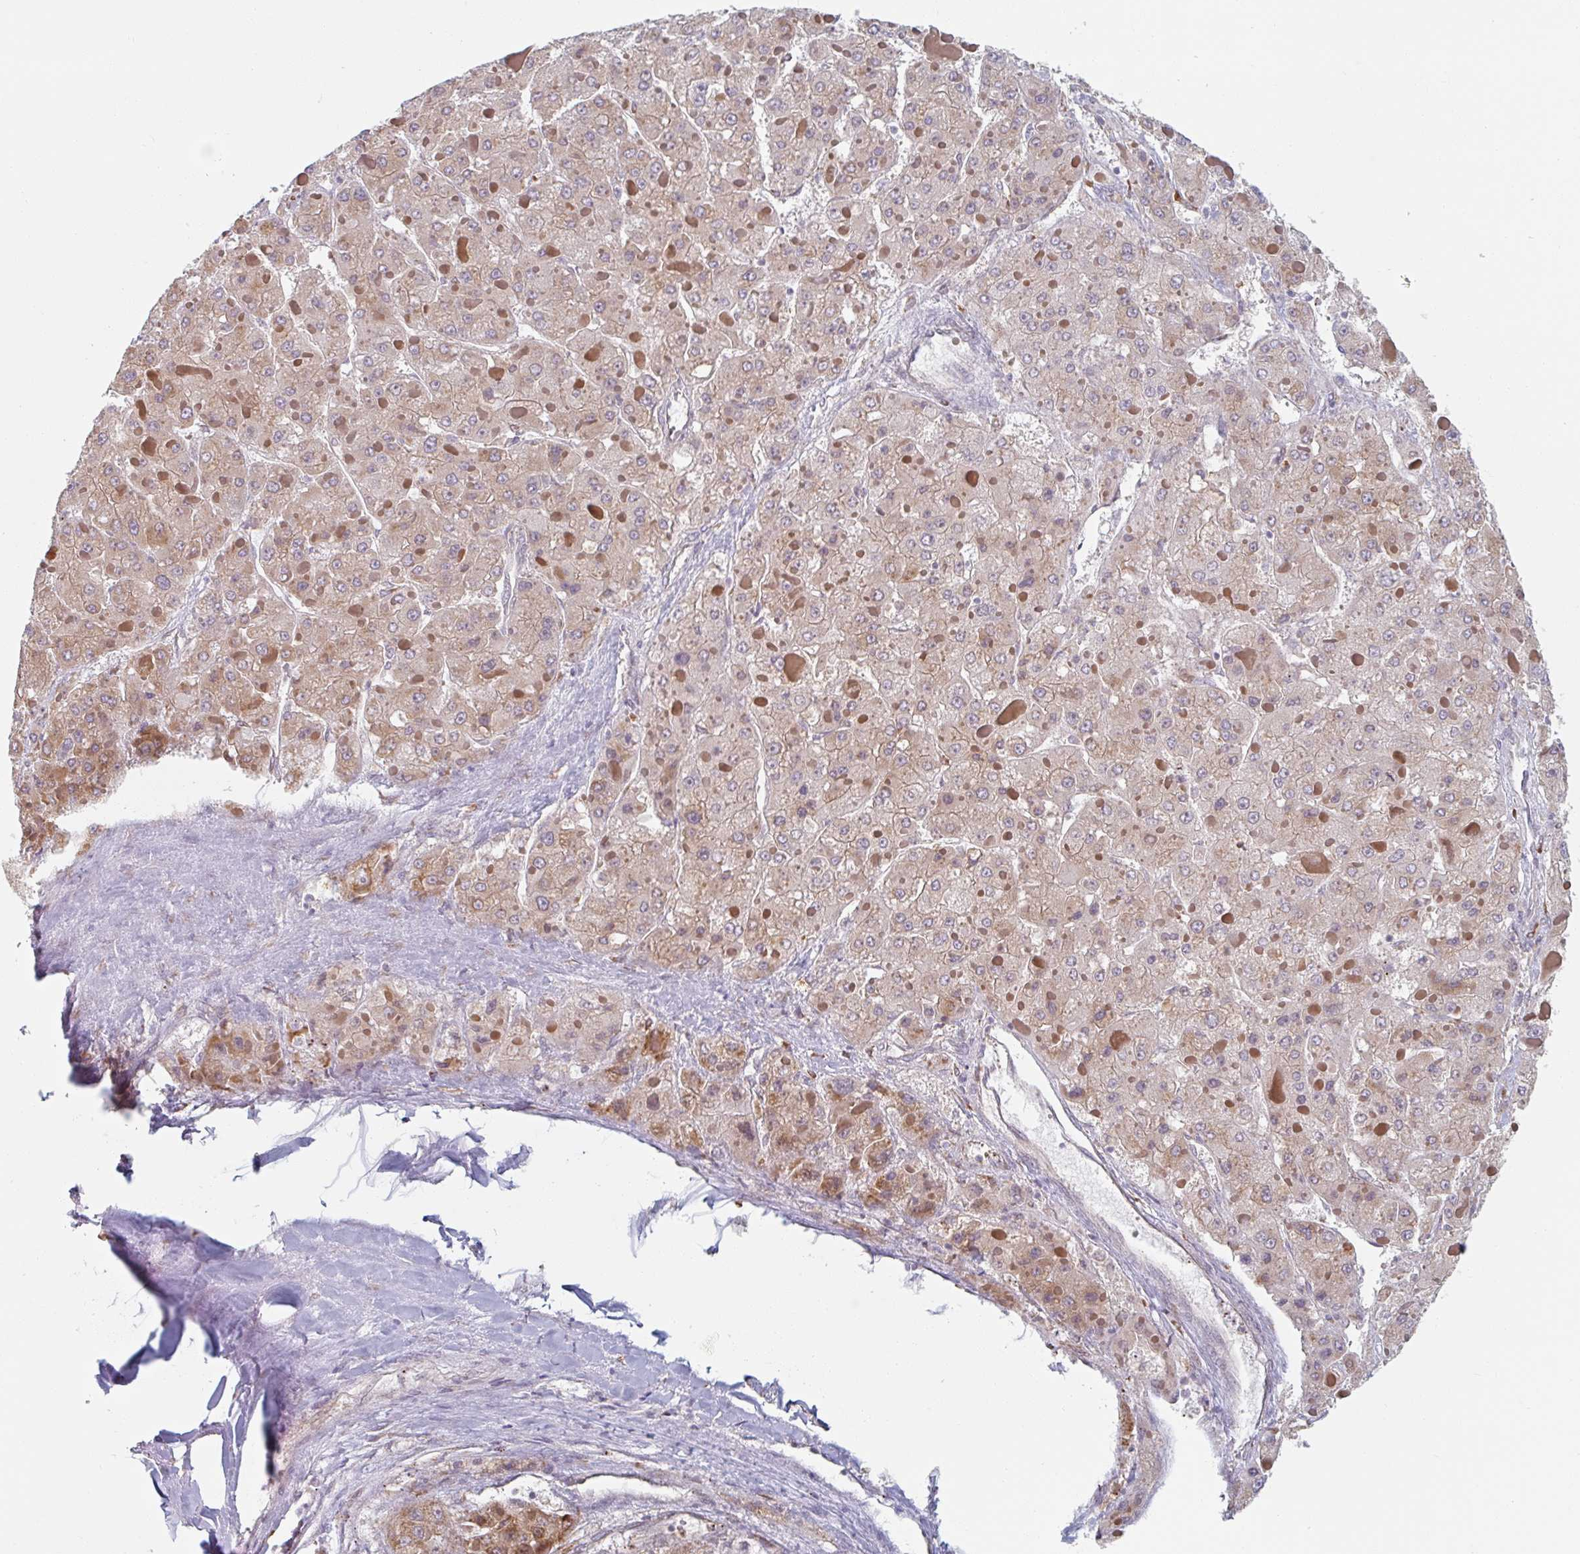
{"staining": {"intensity": "weak", "quantity": ">75%", "location": "cytoplasmic/membranous"}, "tissue": "liver cancer", "cell_type": "Tumor cells", "image_type": "cancer", "snomed": [{"axis": "morphology", "description": "Carcinoma, Hepatocellular, NOS"}, {"axis": "topography", "description": "Liver"}], "caption": "Approximately >75% of tumor cells in liver hepatocellular carcinoma display weak cytoplasmic/membranous protein staining as visualized by brown immunohistochemical staining.", "gene": "TRAPPC10", "patient": {"sex": "female", "age": 73}}